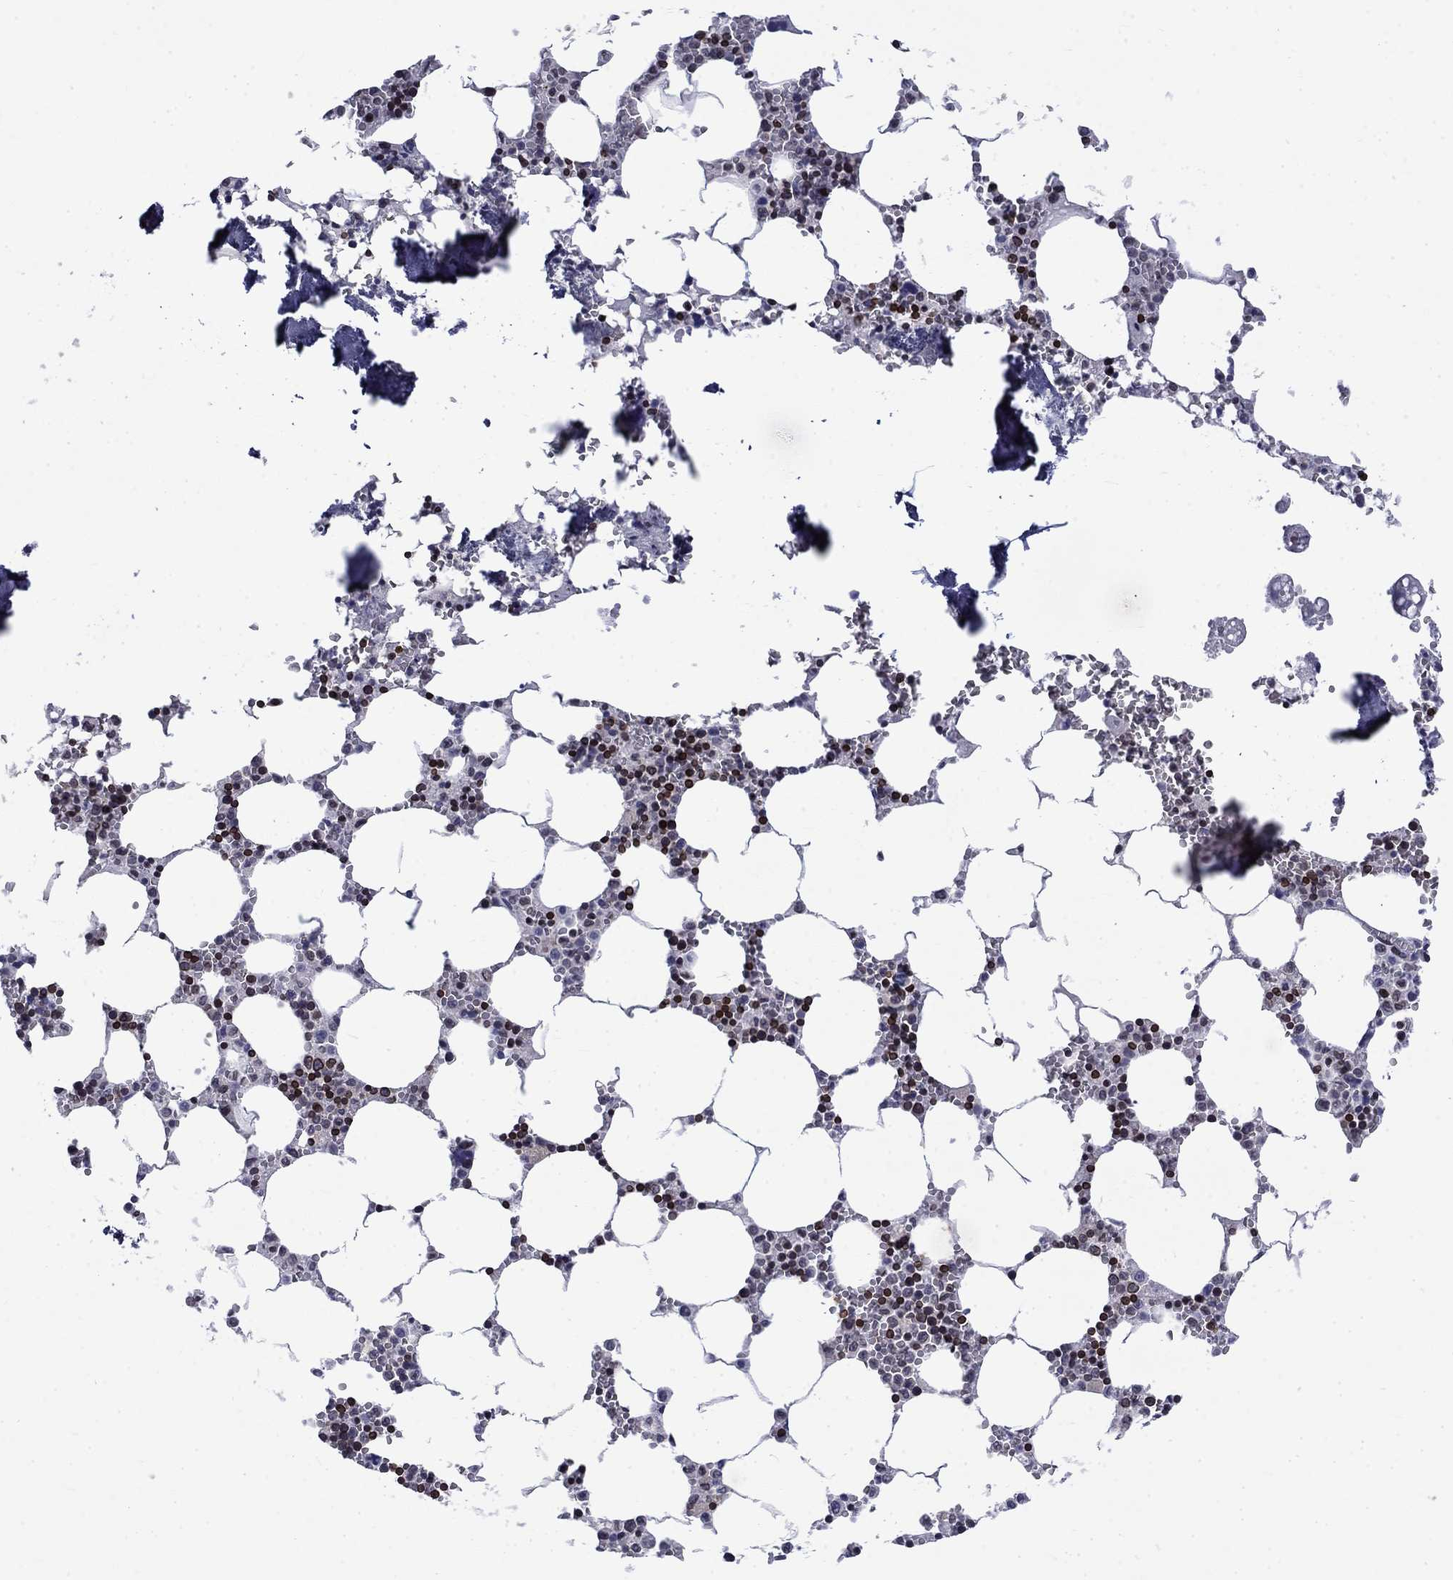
{"staining": {"intensity": "strong", "quantity": "<25%", "location": "nuclear"}, "tissue": "bone marrow", "cell_type": "Hematopoietic cells", "image_type": "normal", "snomed": [{"axis": "morphology", "description": "Normal tissue, NOS"}, {"axis": "topography", "description": "Bone marrow"}], "caption": "A brown stain shows strong nuclear staining of a protein in hematopoietic cells of unremarkable bone marrow. (IHC, brightfield microscopy, high magnification).", "gene": "SLA", "patient": {"sex": "female", "age": 64}}